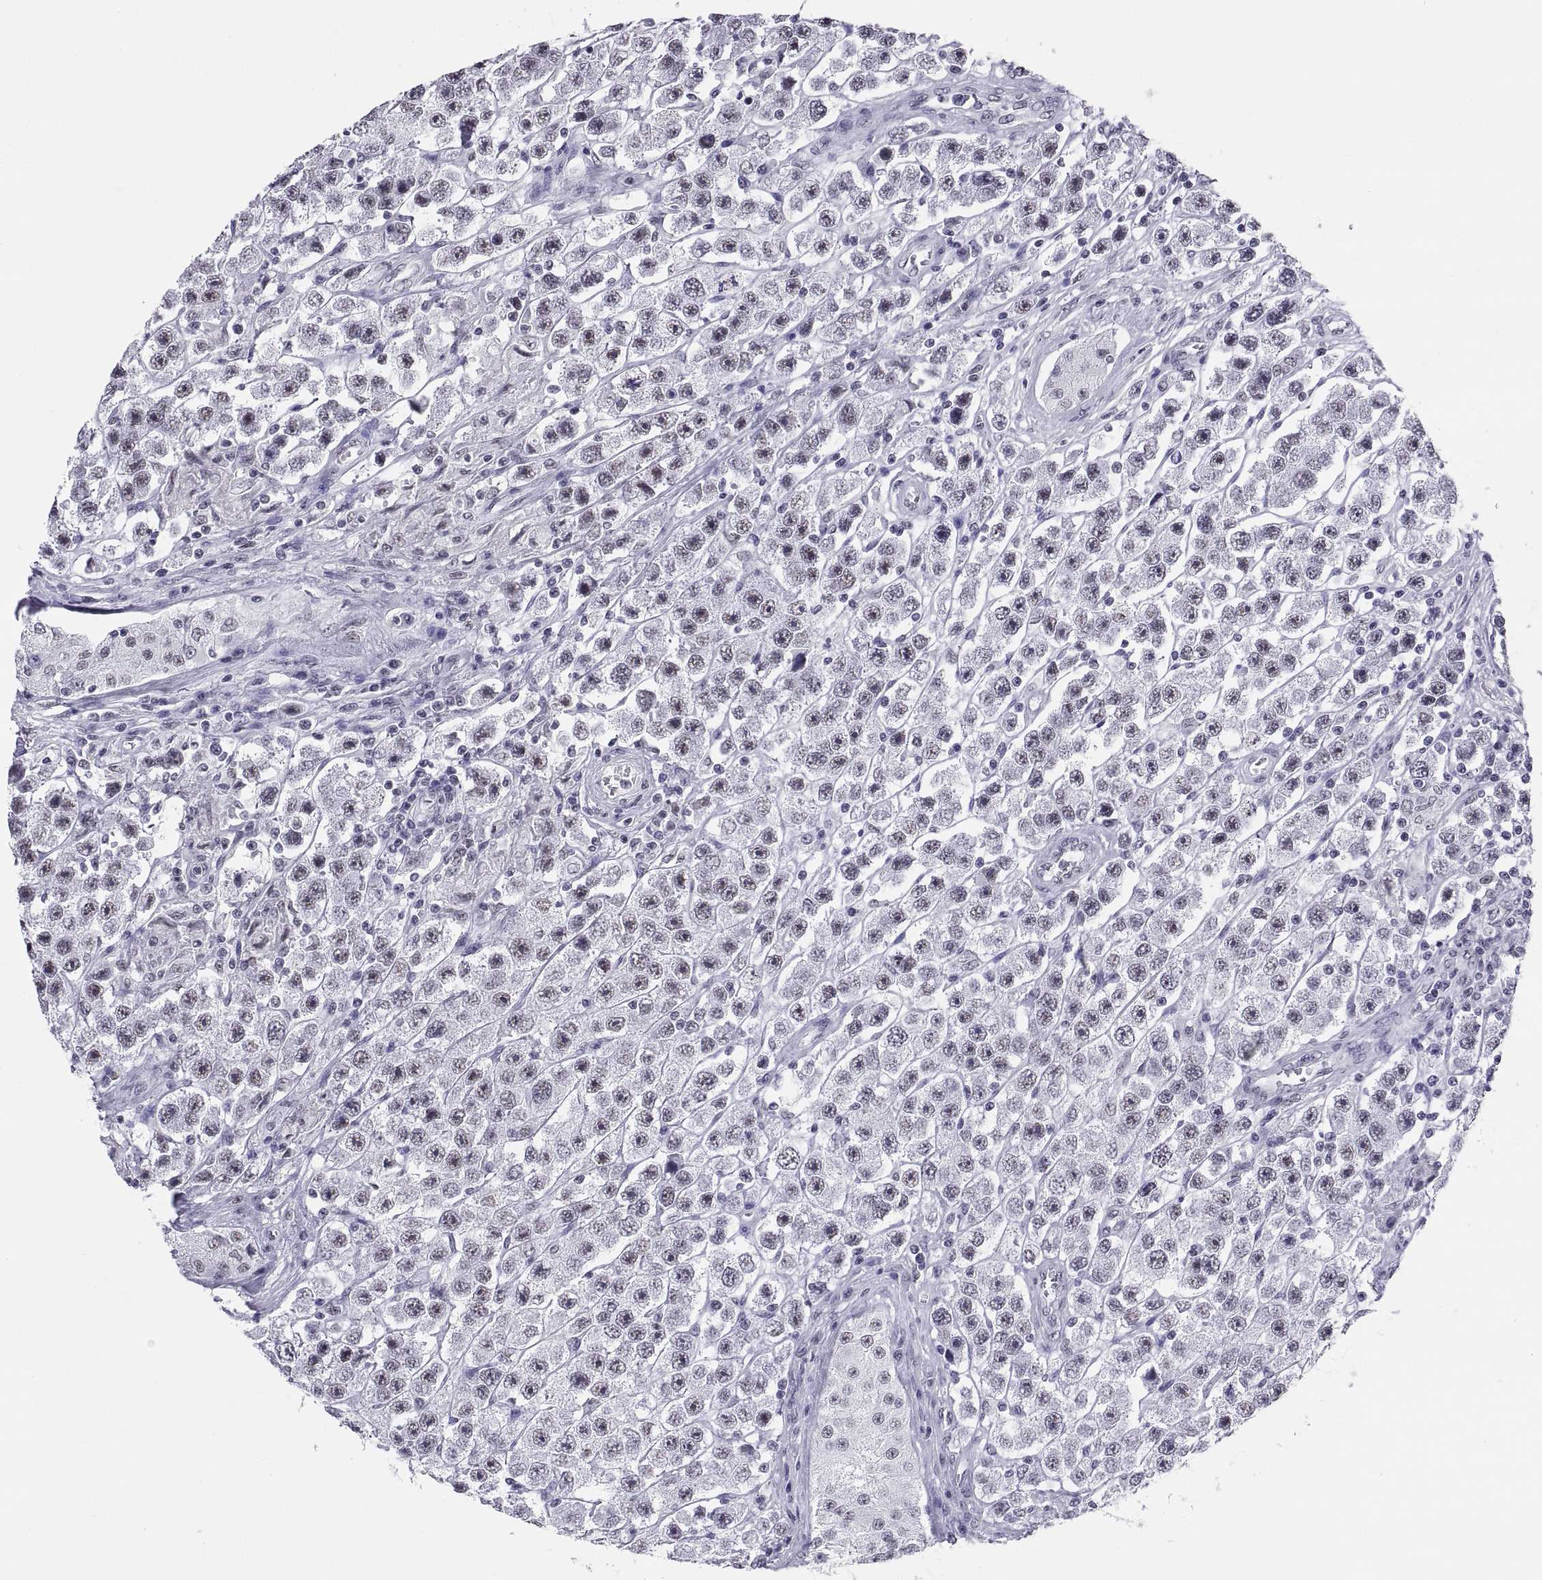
{"staining": {"intensity": "weak", "quantity": "25%-75%", "location": "nuclear"}, "tissue": "testis cancer", "cell_type": "Tumor cells", "image_type": "cancer", "snomed": [{"axis": "morphology", "description": "Seminoma, NOS"}, {"axis": "topography", "description": "Testis"}], "caption": "This is an image of IHC staining of testis cancer (seminoma), which shows weak expression in the nuclear of tumor cells.", "gene": "NEUROD6", "patient": {"sex": "male", "age": 45}}